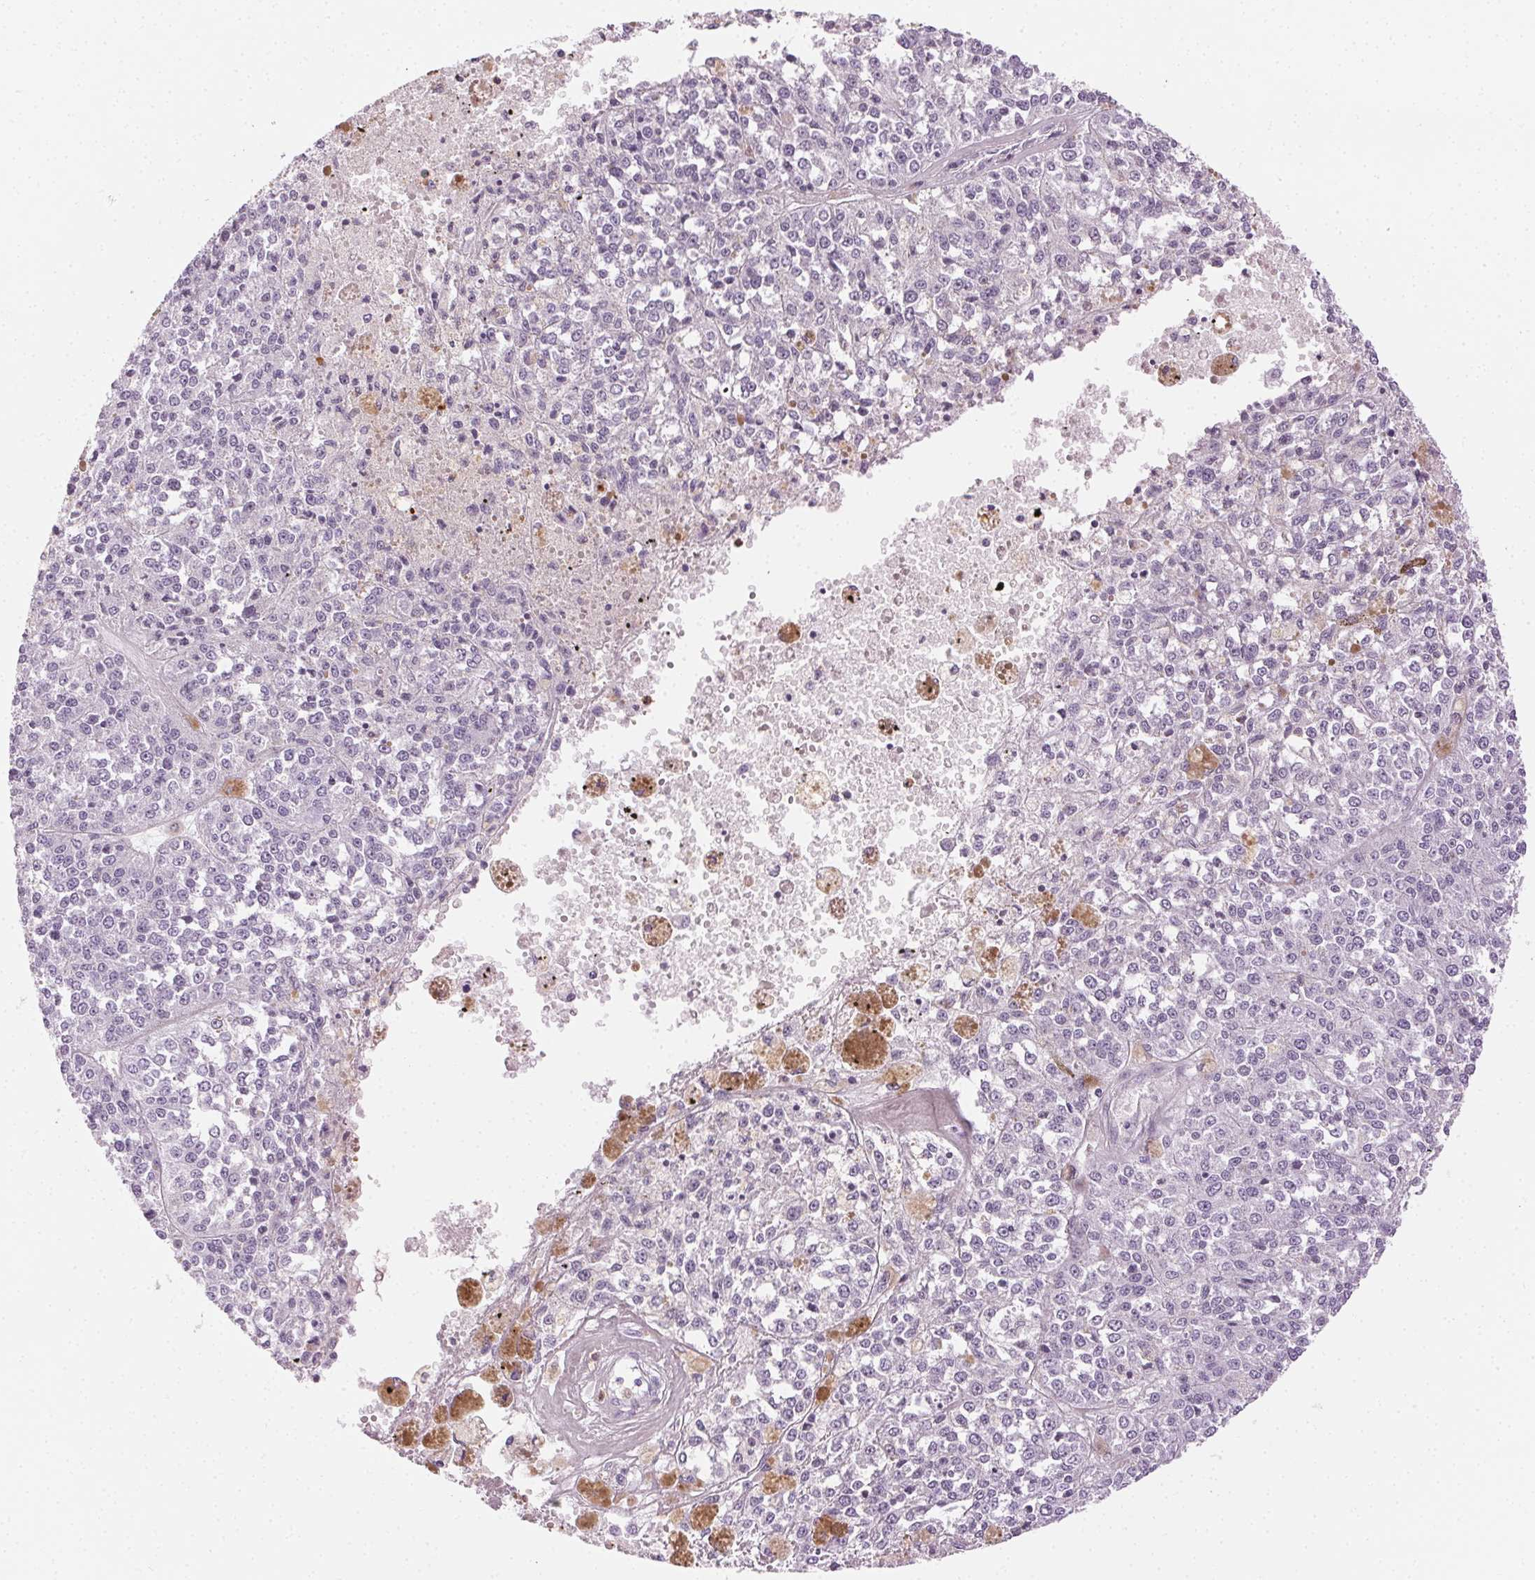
{"staining": {"intensity": "negative", "quantity": "none", "location": "none"}, "tissue": "melanoma", "cell_type": "Tumor cells", "image_type": "cancer", "snomed": [{"axis": "morphology", "description": "Malignant melanoma, Metastatic site"}, {"axis": "topography", "description": "Lymph node"}], "caption": "Human malignant melanoma (metastatic site) stained for a protein using immunohistochemistry (IHC) exhibits no expression in tumor cells.", "gene": "MPO", "patient": {"sex": "female", "age": 64}}